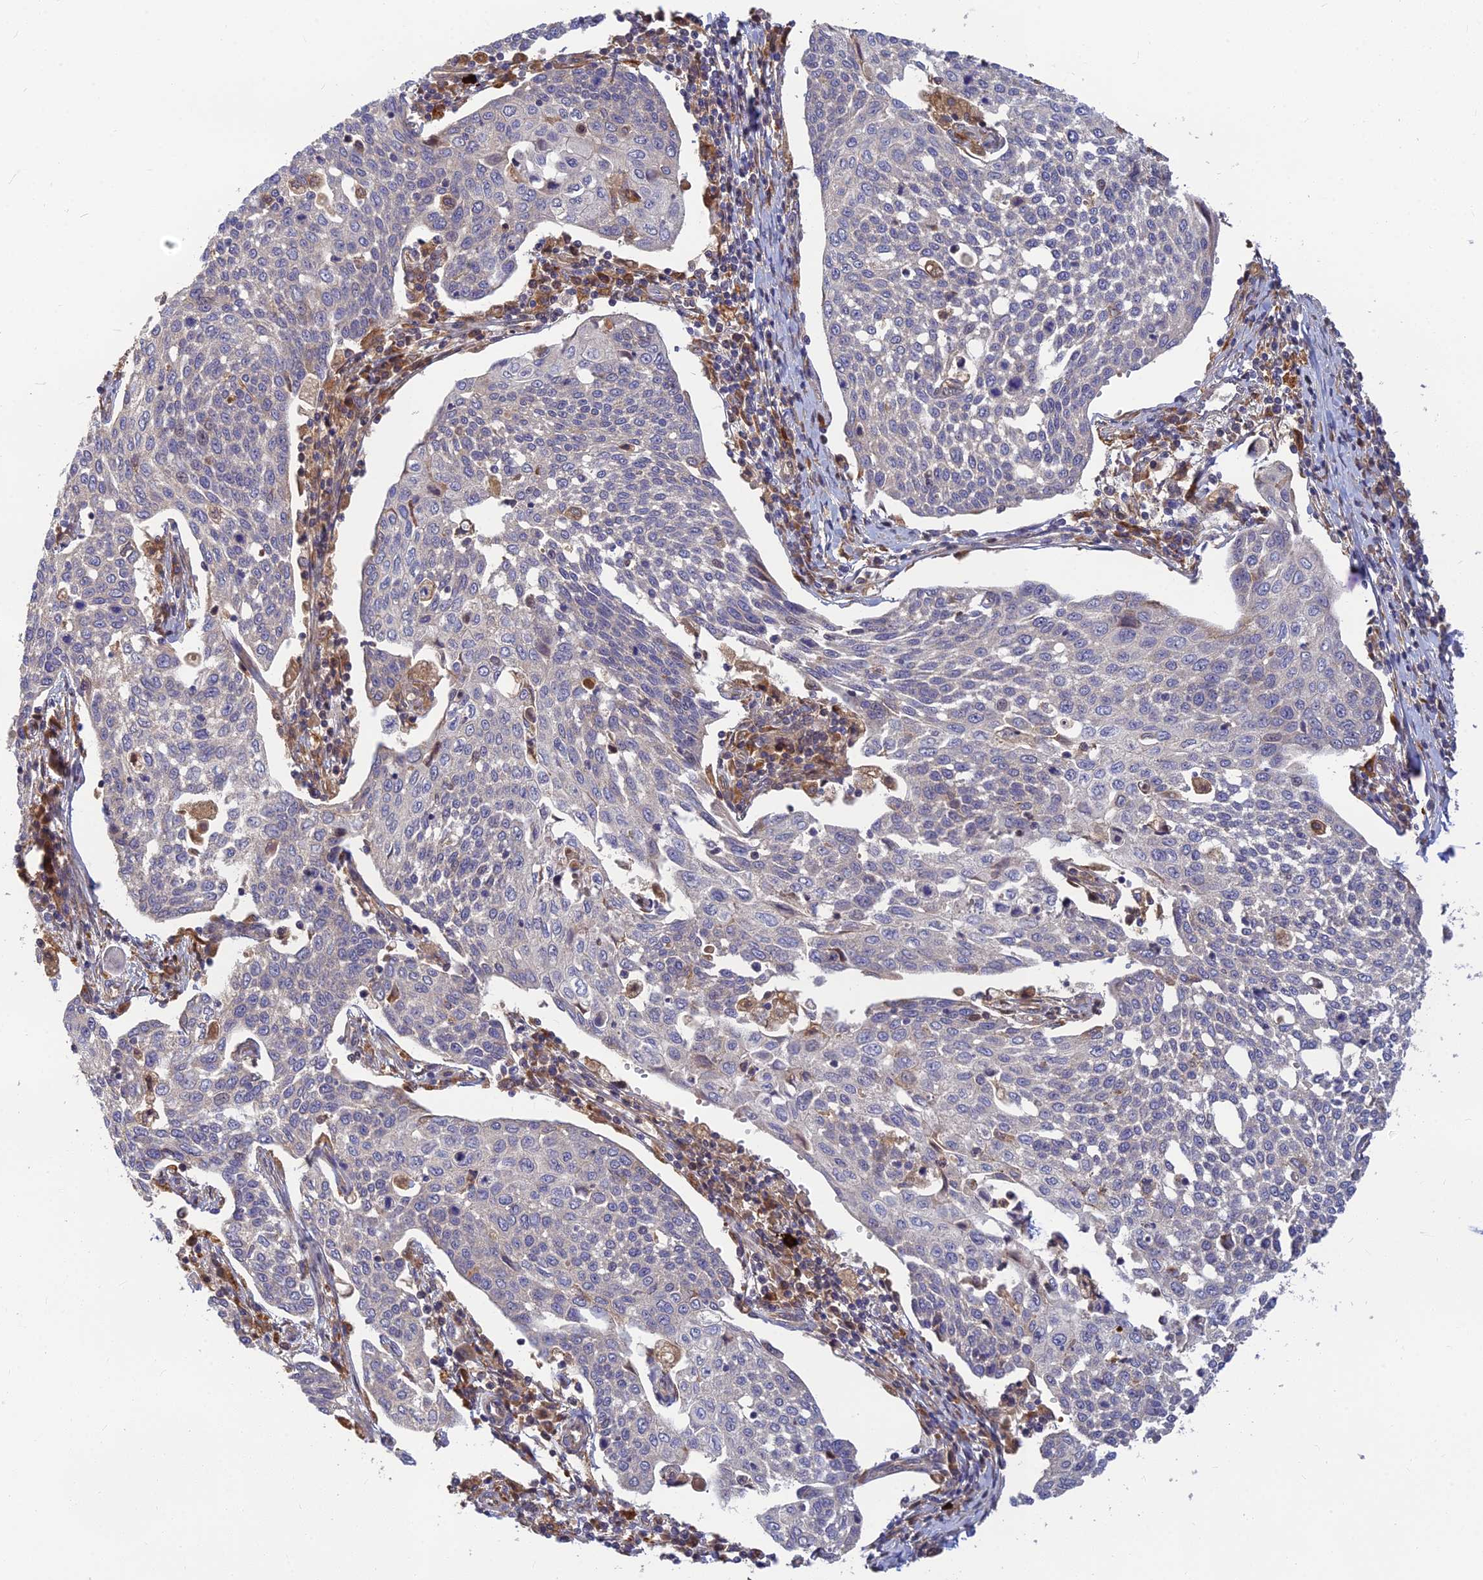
{"staining": {"intensity": "negative", "quantity": "none", "location": "none"}, "tissue": "cervical cancer", "cell_type": "Tumor cells", "image_type": "cancer", "snomed": [{"axis": "morphology", "description": "Squamous cell carcinoma, NOS"}, {"axis": "topography", "description": "Cervix"}], "caption": "Immunohistochemistry of cervical cancer (squamous cell carcinoma) reveals no positivity in tumor cells. (DAB (3,3'-diaminobenzidine) immunohistochemistry (IHC), high magnification).", "gene": "FAM151B", "patient": {"sex": "female", "age": 34}}